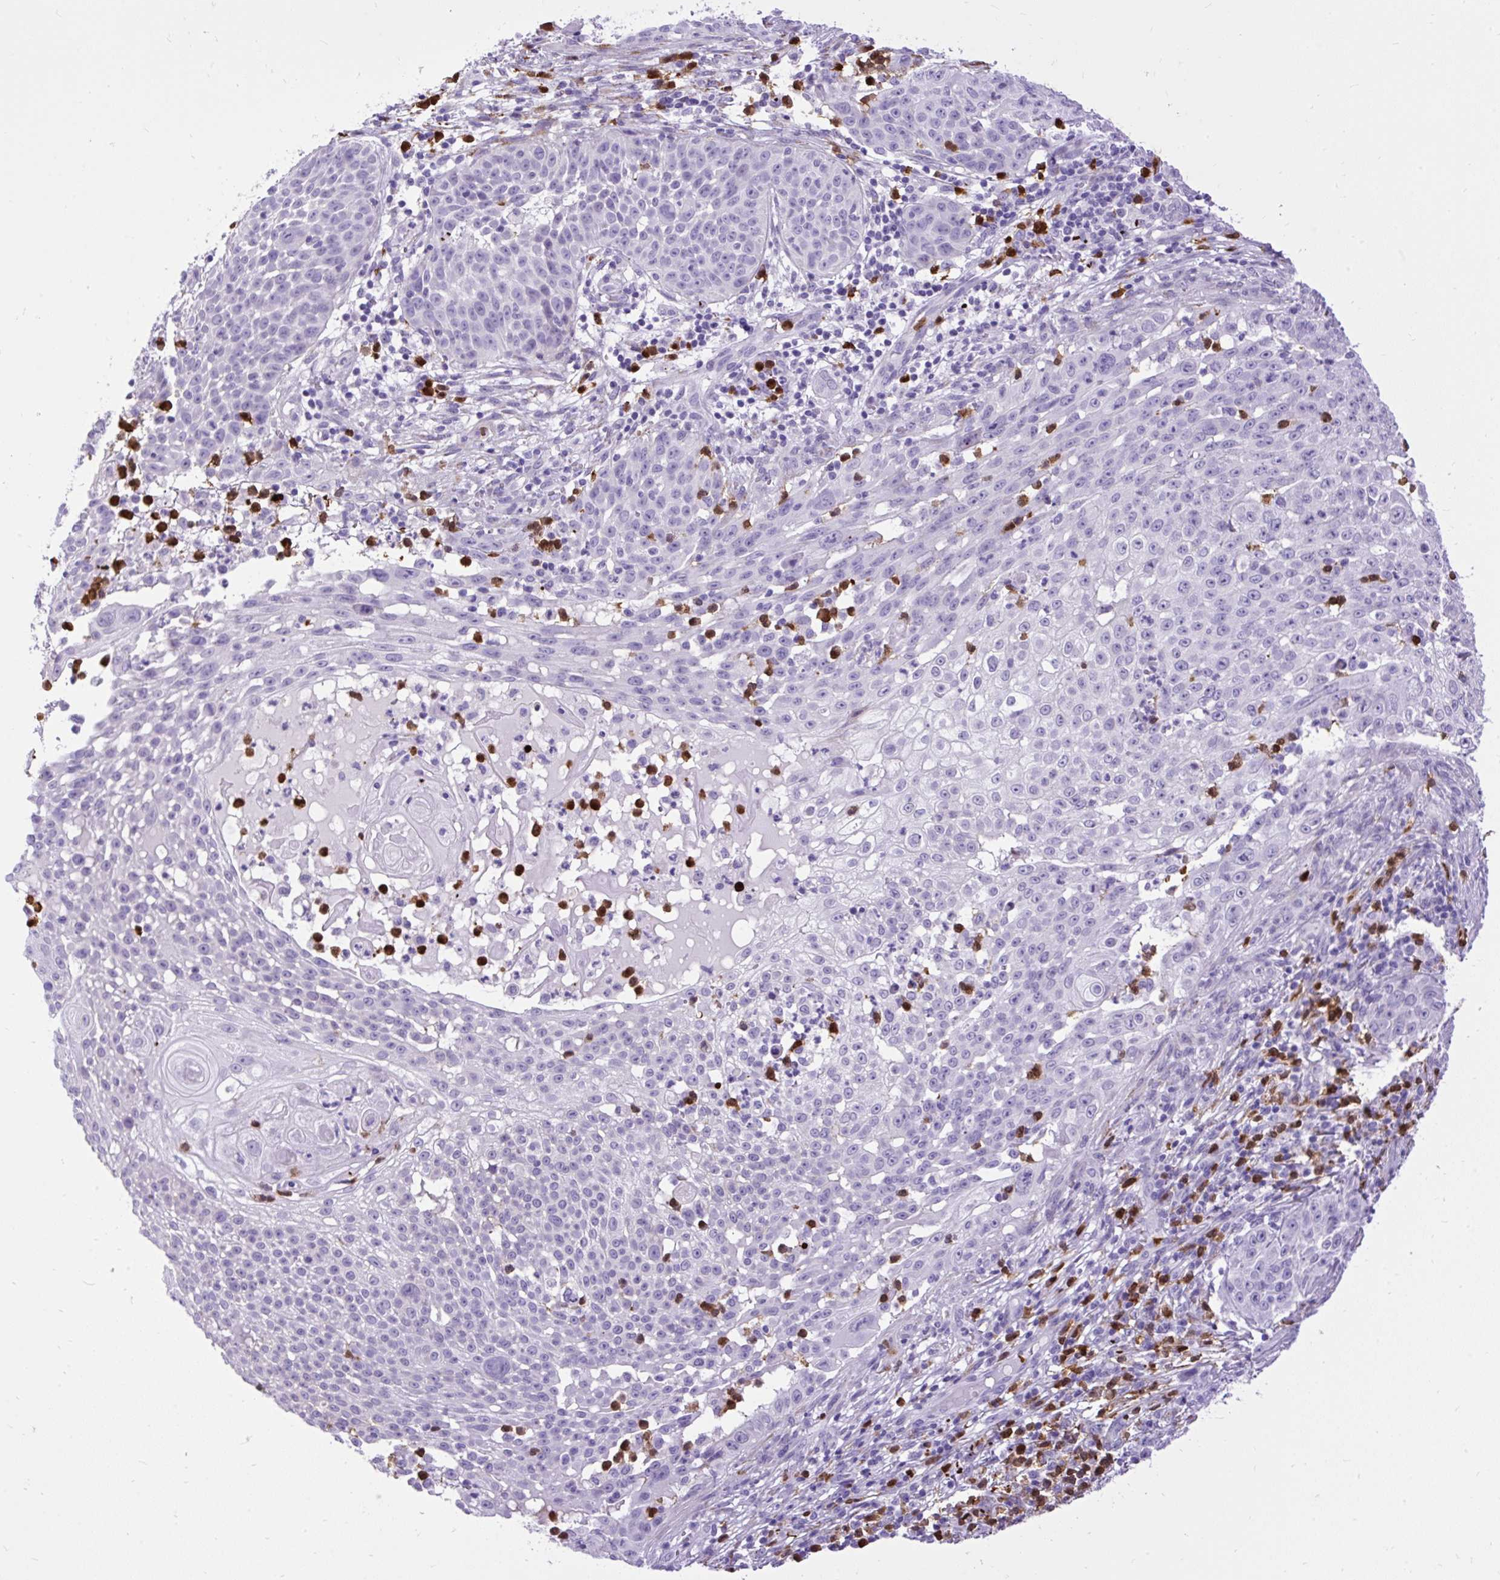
{"staining": {"intensity": "negative", "quantity": "none", "location": "none"}, "tissue": "skin cancer", "cell_type": "Tumor cells", "image_type": "cancer", "snomed": [{"axis": "morphology", "description": "Squamous cell carcinoma, NOS"}, {"axis": "topography", "description": "Skin"}], "caption": "High magnification brightfield microscopy of skin squamous cell carcinoma stained with DAB (3,3'-diaminobenzidine) (brown) and counterstained with hematoxylin (blue): tumor cells show no significant positivity.", "gene": "ZNF256", "patient": {"sex": "male", "age": 24}}